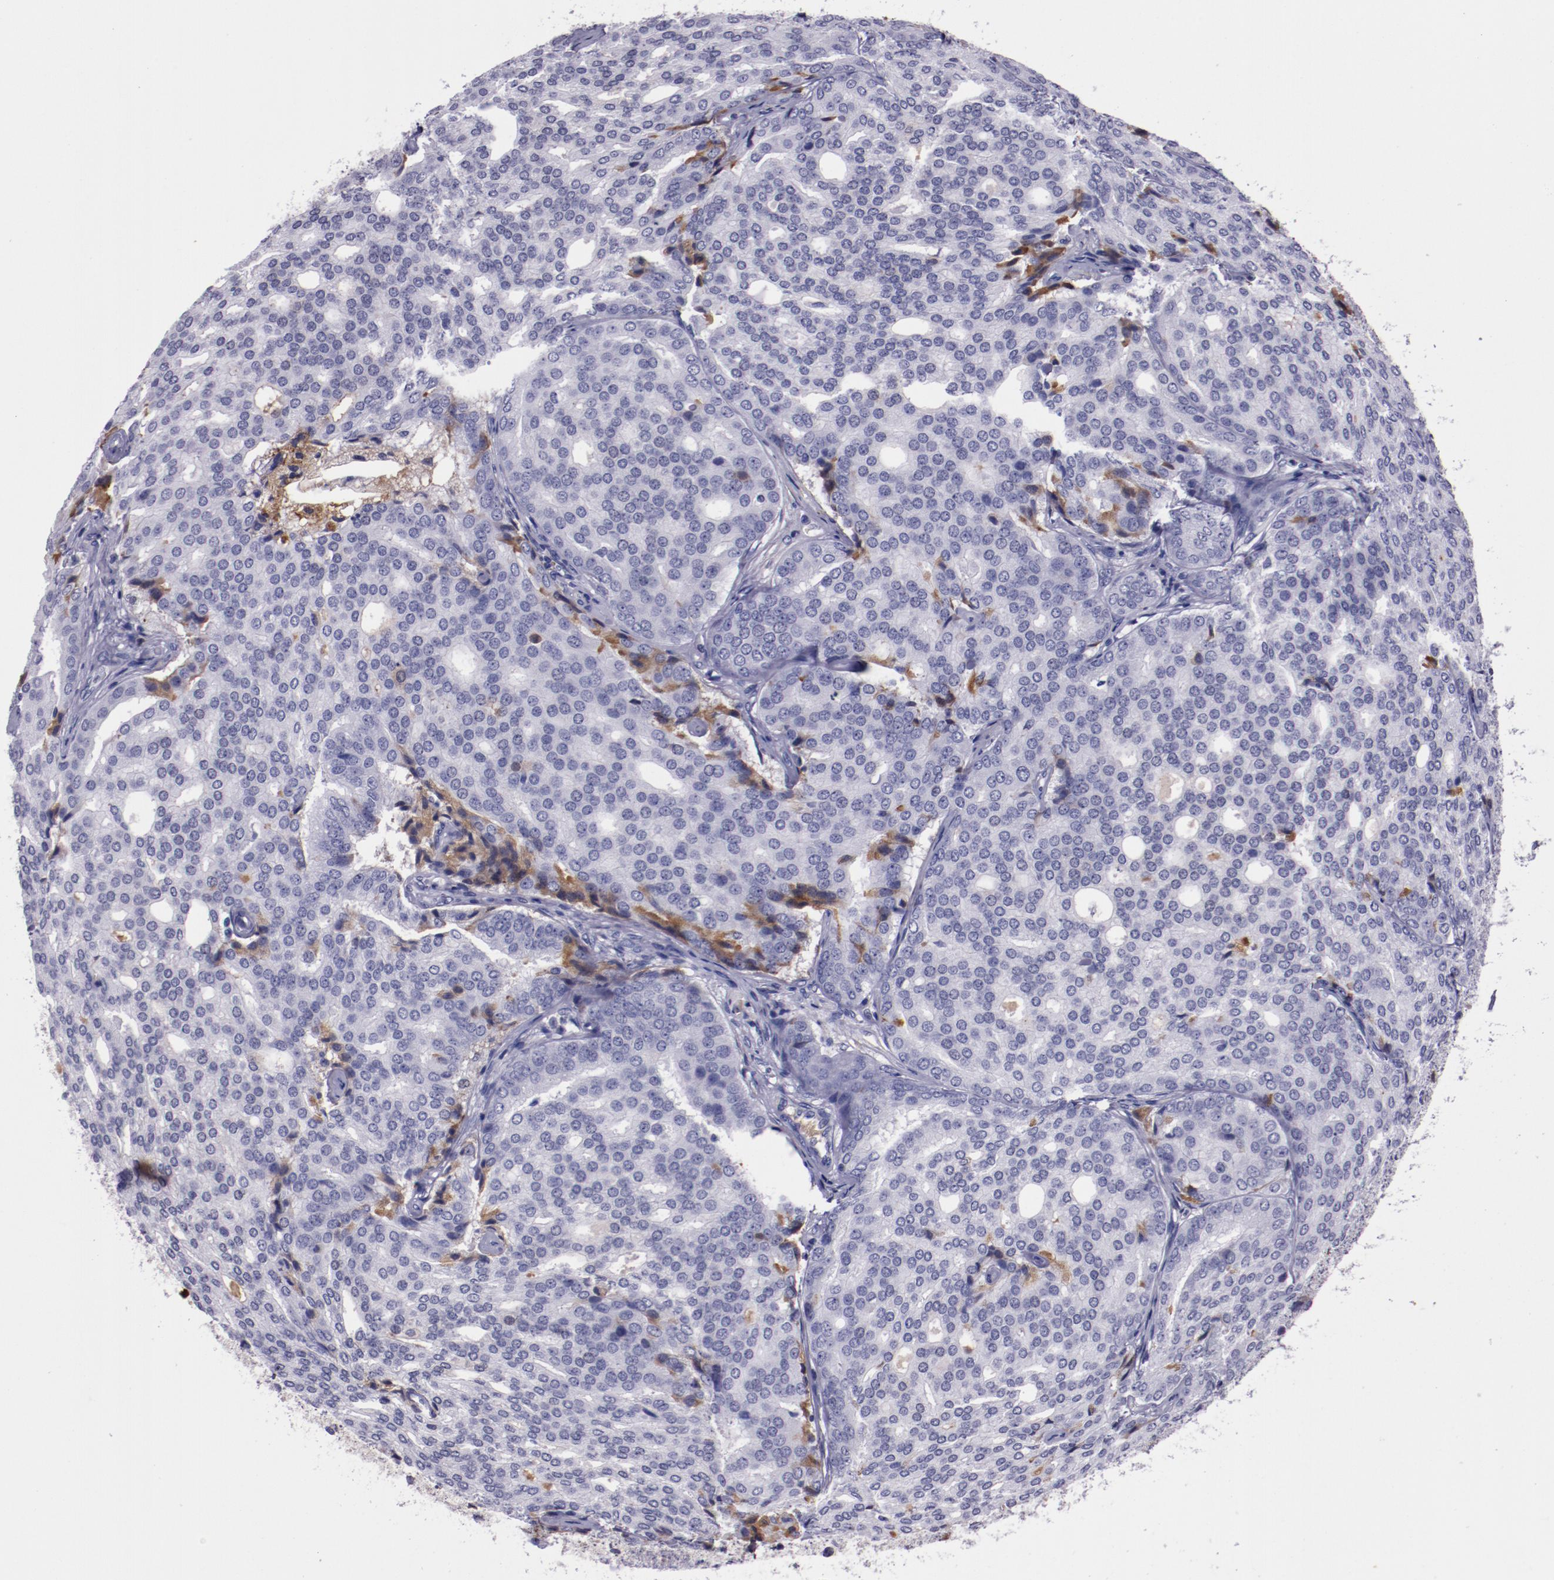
{"staining": {"intensity": "negative", "quantity": "none", "location": "none"}, "tissue": "prostate cancer", "cell_type": "Tumor cells", "image_type": "cancer", "snomed": [{"axis": "morphology", "description": "Adenocarcinoma, High grade"}, {"axis": "topography", "description": "Prostate"}], "caption": "Protein analysis of prostate cancer (high-grade adenocarcinoma) demonstrates no significant expression in tumor cells.", "gene": "APOH", "patient": {"sex": "male", "age": 64}}